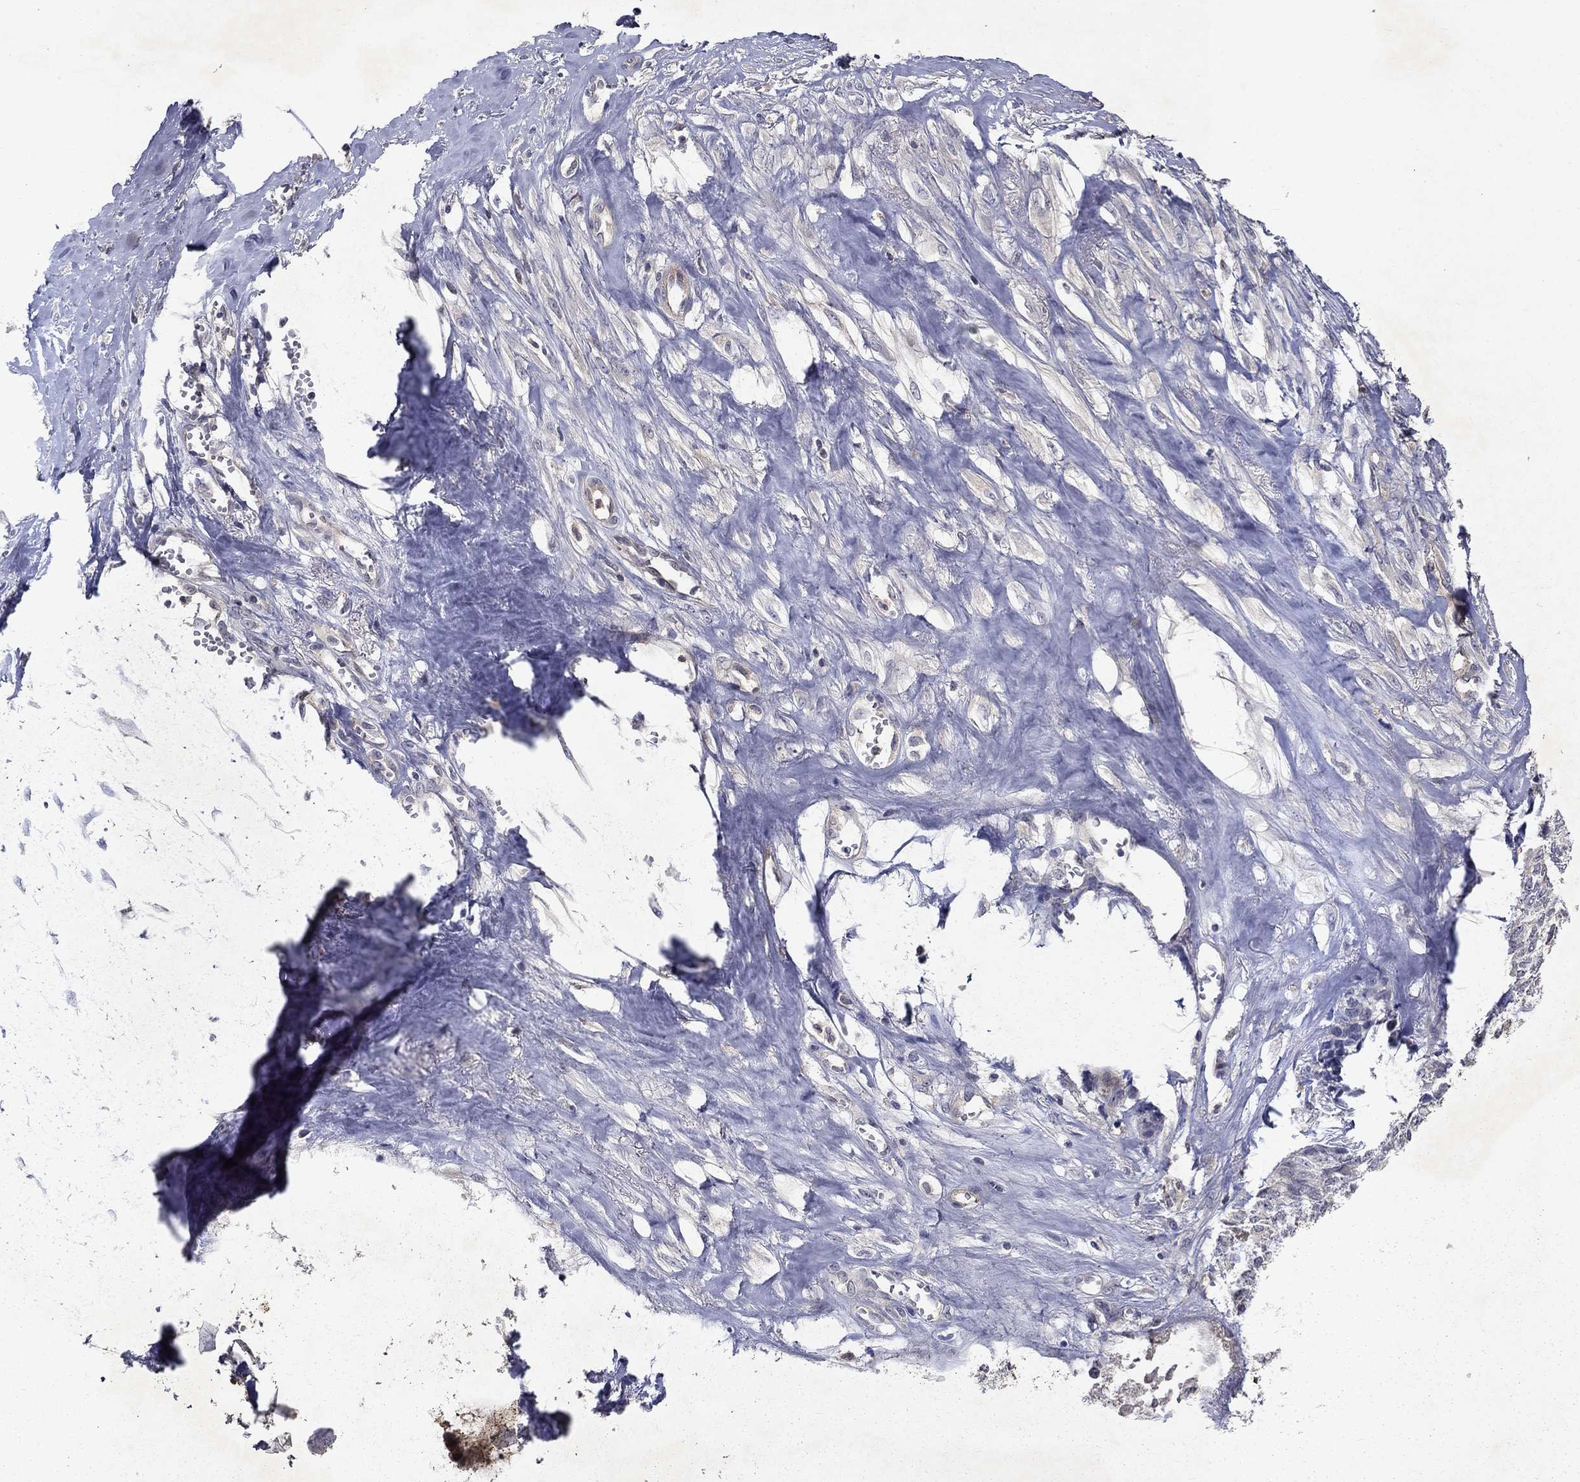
{"staining": {"intensity": "negative", "quantity": "none", "location": "none"}, "tissue": "skin cancer", "cell_type": "Tumor cells", "image_type": "cancer", "snomed": [{"axis": "morphology", "description": "Basal cell carcinoma"}, {"axis": "topography", "description": "Skin"}], "caption": "An IHC photomicrograph of skin cancer is shown. There is no staining in tumor cells of skin cancer. (IHC, brightfield microscopy, high magnification).", "gene": "GLTP", "patient": {"sex": "male", "age": 86}}